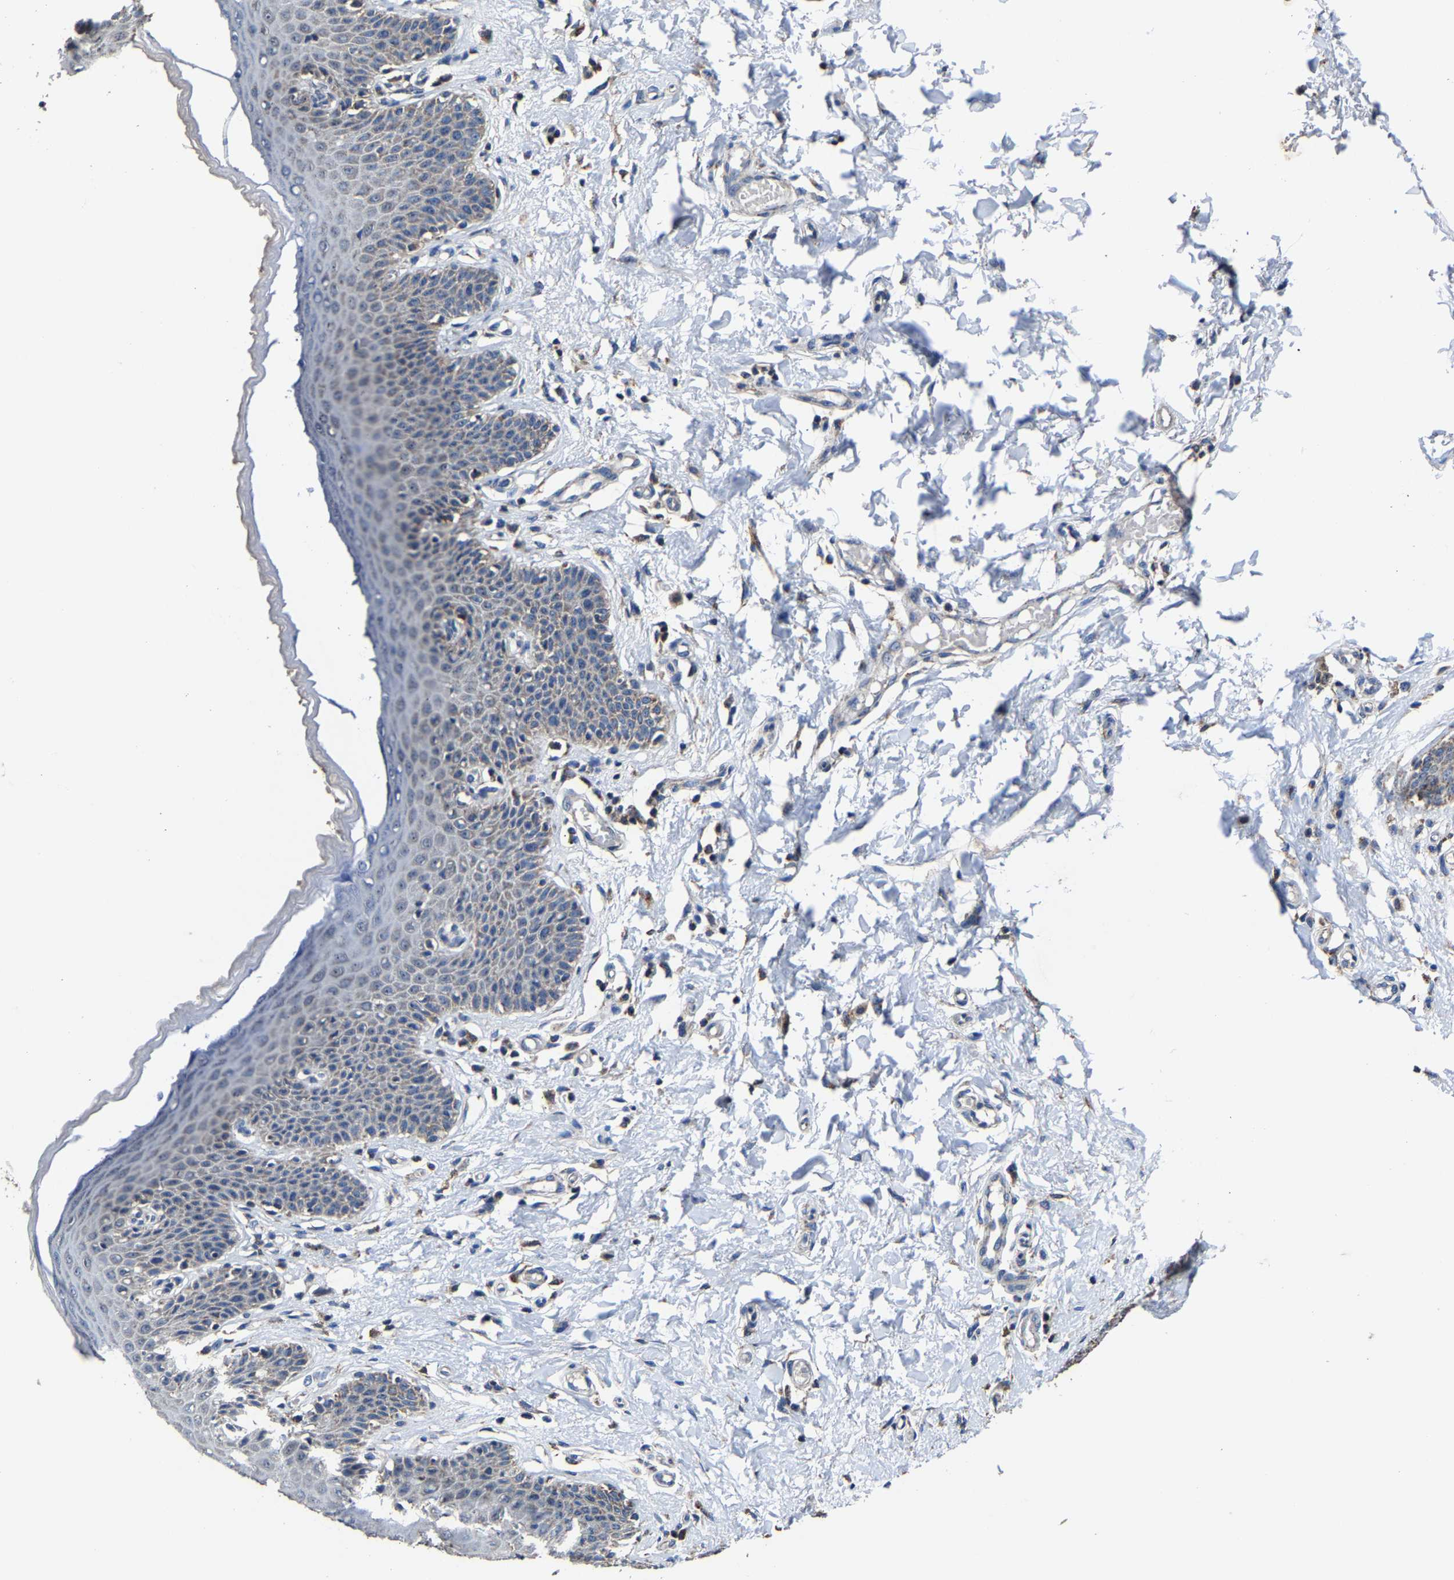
{"staining": {"intensity": "weak", "quantity": "<25%", "location": "cytoplasmic/membranous"}, "tissue": "skin", "cell_type": "Epidermal cells", "image_type": "normal", "snomed": [{"axis": "morphology", "description": "Normal tissue, NOS"}, {"axis": "topography", "description": "Vulva"}], "caption": "An image of skin stained for a protein exhibits no brown staining in epidermal cells. (Stains: DAB immunohistochemistry with hematoxylin counter stain, Microscopy: brightfield microscopy at high magnification).", "gene": "ZCCHC7", "patient": {"sex": "female", "age": 66}}